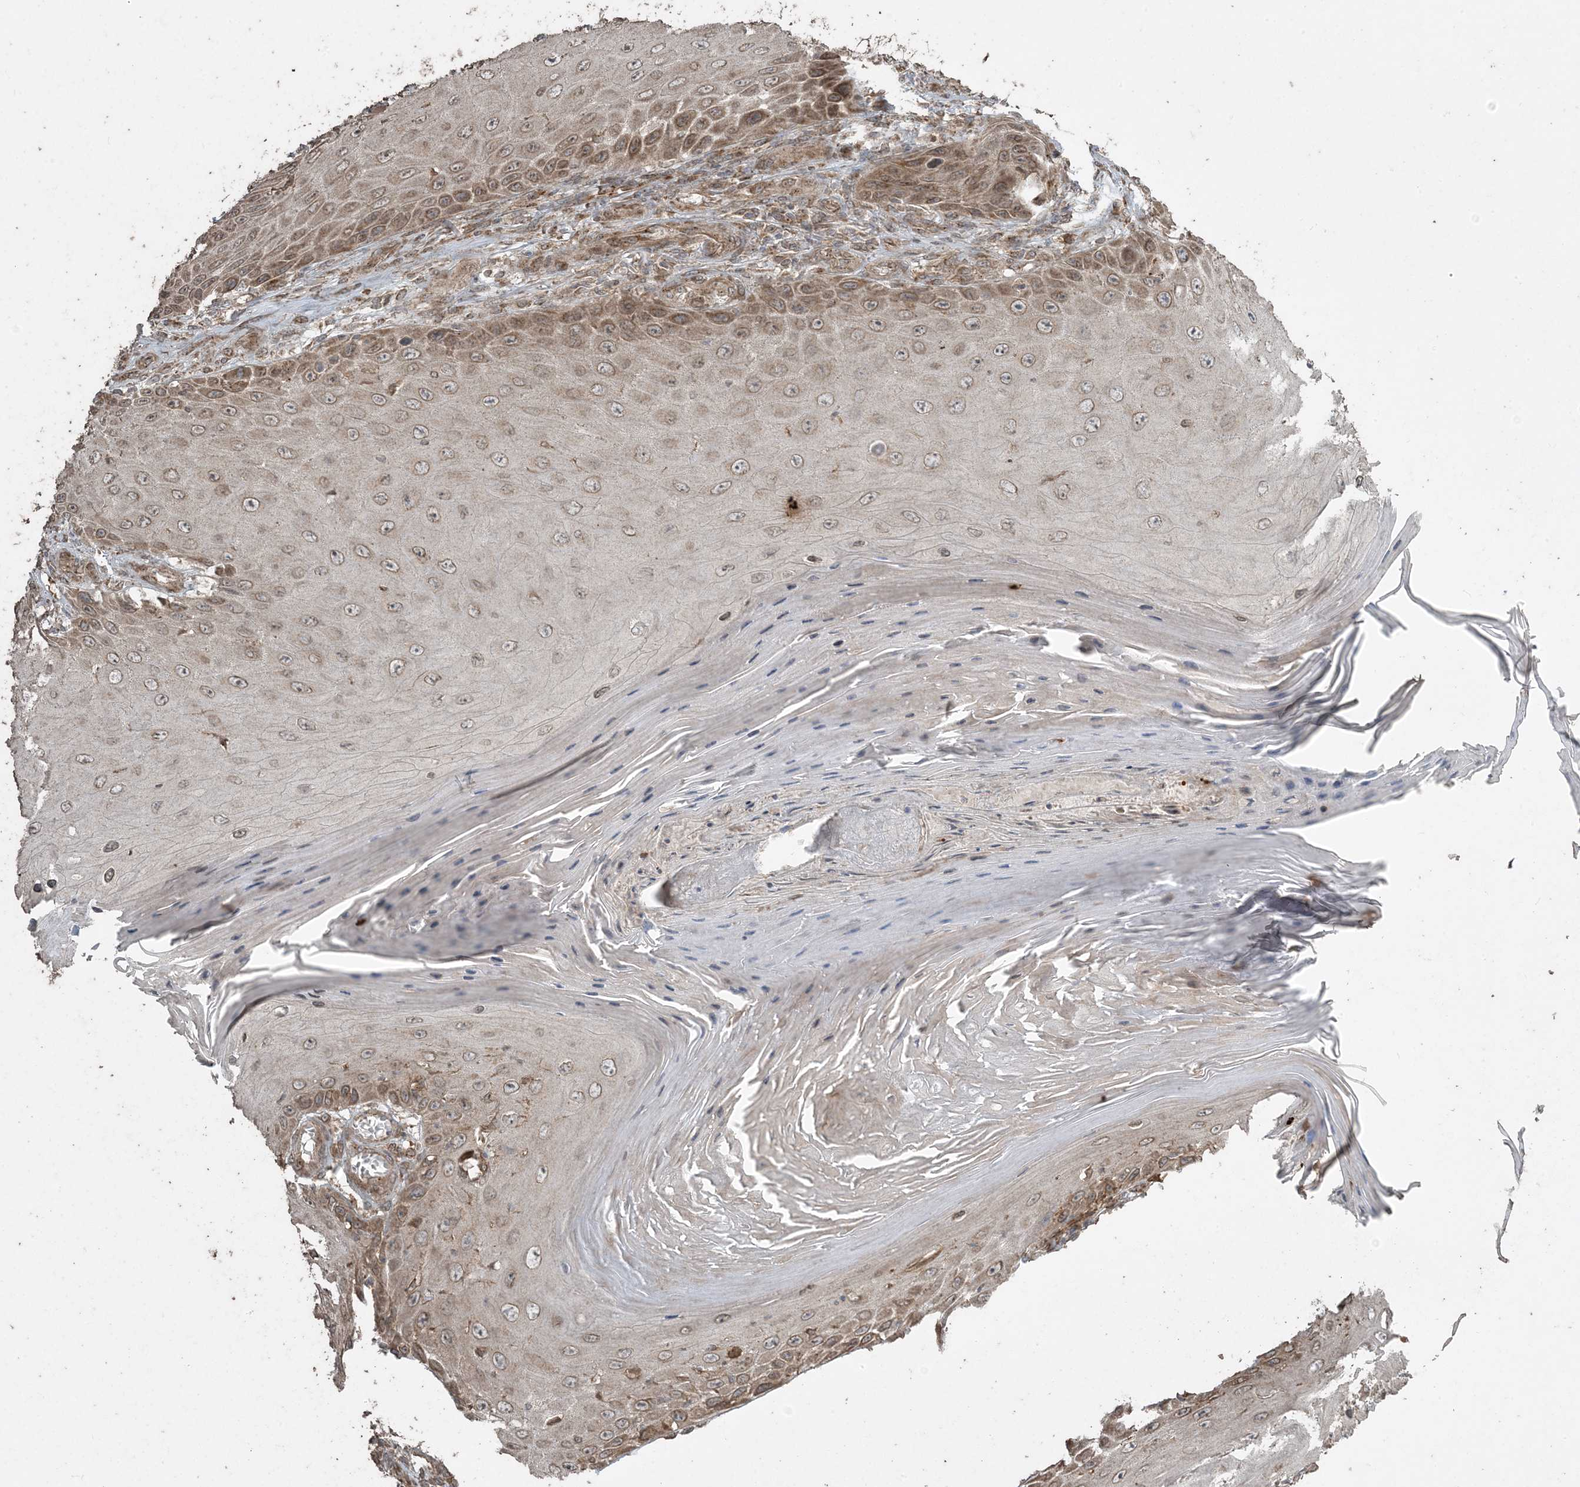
{"staining": {"intensity": "moderate", "quantity": ">75%", "location": "cytoplasmic/membranous,nuclear"}, "tissue": "skin cancer", "cell_type": "Tumor cells", "image_type": "cancer", "snomed": [{"axis": "morphology", "description": "Squamous cell carcinoma, NOS"}, {"axis": "topography", "description": "Skin"}], "caption": "Skin squamous cell carcinoma stained for a protein (brown) displays moderate cytoplasmic/membranous and nuclear positive staining in approximately >75% of tumor cells.", "gene": "DDX19B", "patient": {"sex": "female", "age": 73}}